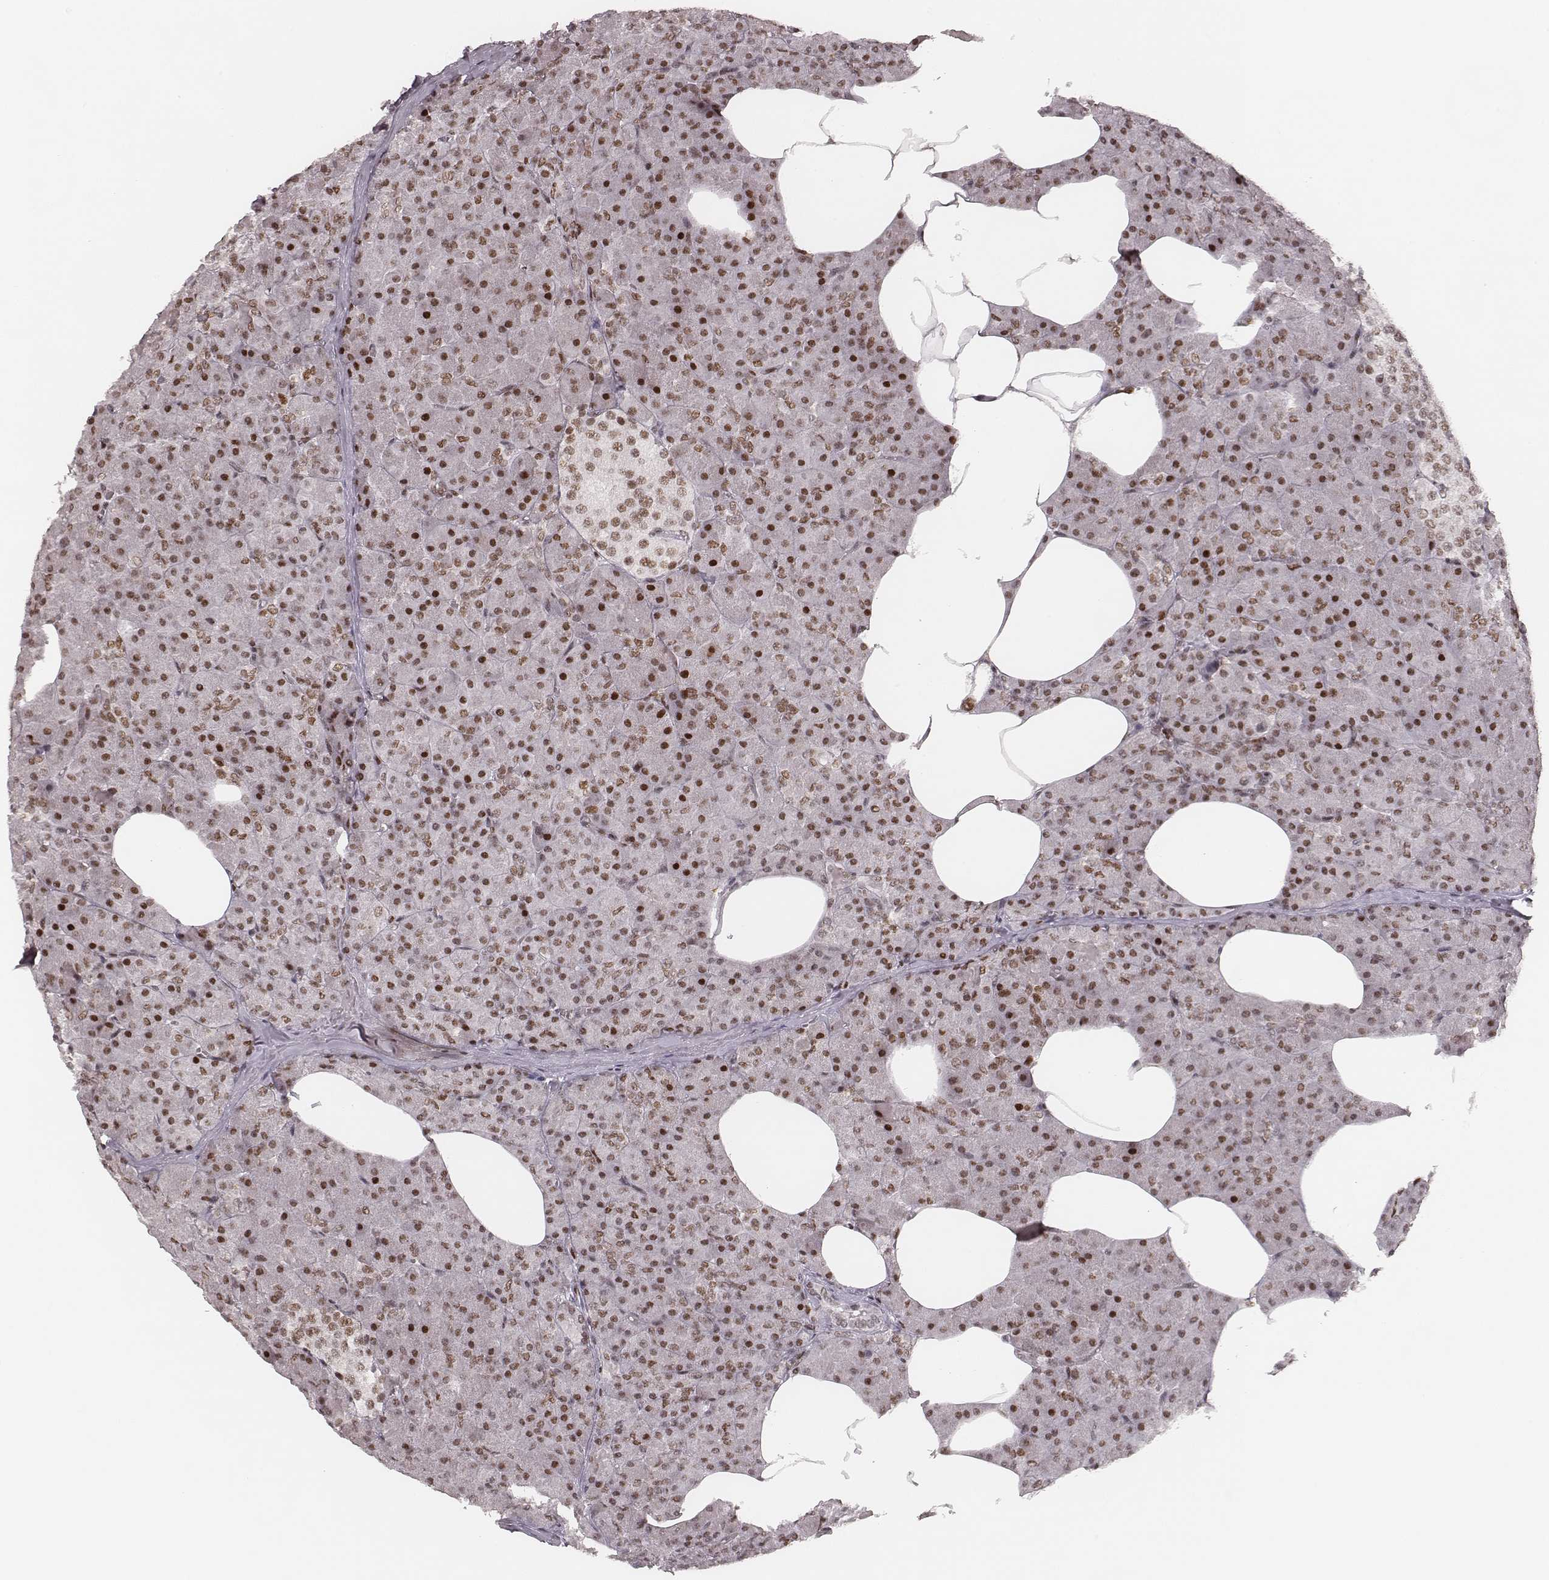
{"staining": {"intensity": "strong", "quantity": "<25%", "location": "nuclear"}, "tissue": "pancreas", "cell_type": "Exocrine glandular cells", "image_type": "normal", "snomed": [{"axis": "morphology", "description": "Normal tissue, NOS"}, {"axis": "topography", "description": "Pancreas"}], "caption": "This micrograph reveals IHC staining of unremarkable human pancreas, with medium strong nuclear staining in about <25% of exocrine glandular cells.", "gene": "HNRNPC", "patient": {"sex": "female", "age": 45}}